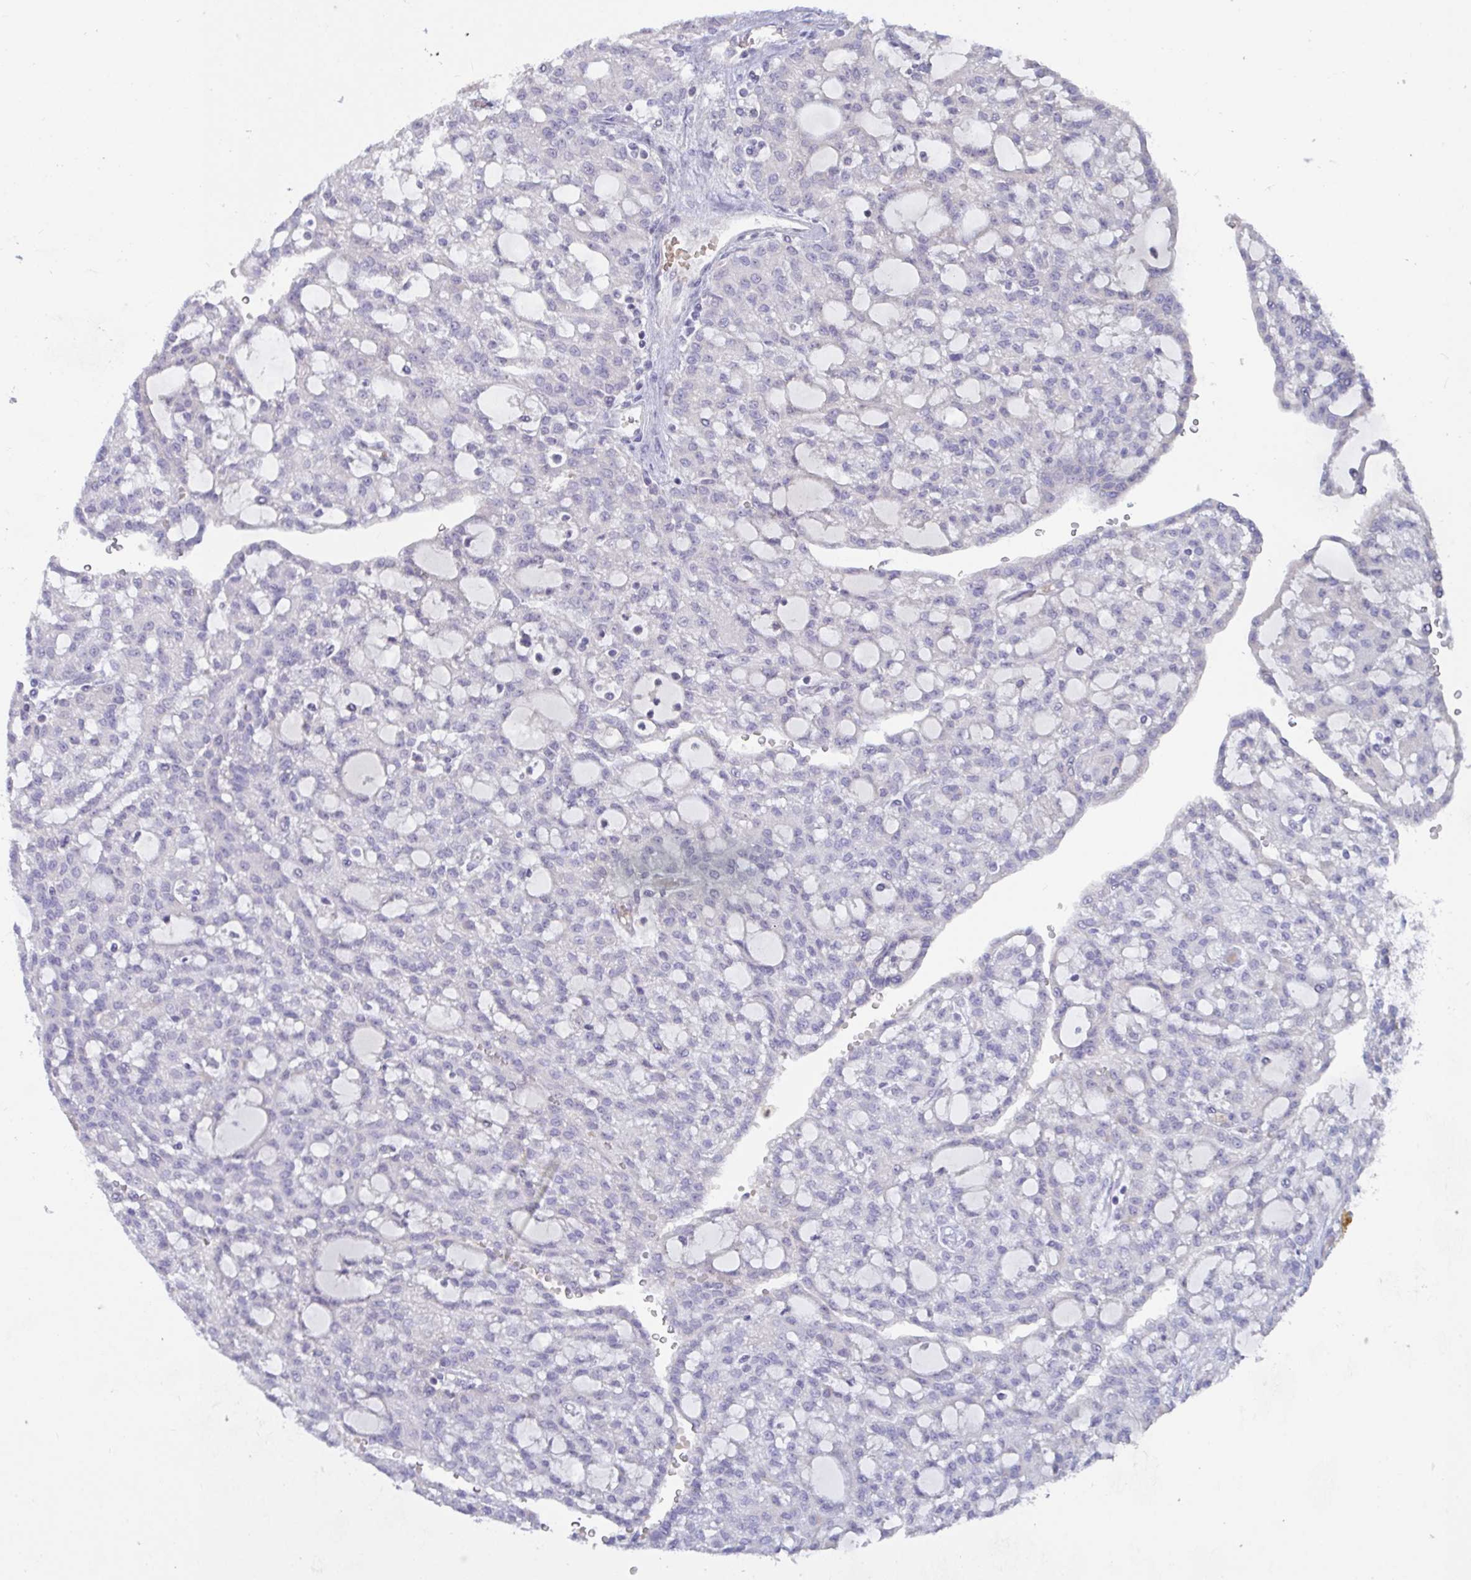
{"staining": {"intensity": "negative", "quantity": "none", "location": "none"}, "tissue": "renal cancer", "cell_type": "Tumor cells", "image_type": "cancer", "snomed": [{"axis": "morphology", "description": "Adenocarcinoma, NOS"}, {"axis": "topography", "description": "Kidney"}], "caption": "Photomicrograph shows no protein staining in tumor cells of adenocarcinoma (renal) tissue.", "gene": "MYC", "patient": {"sex": "male", "age": 63}}